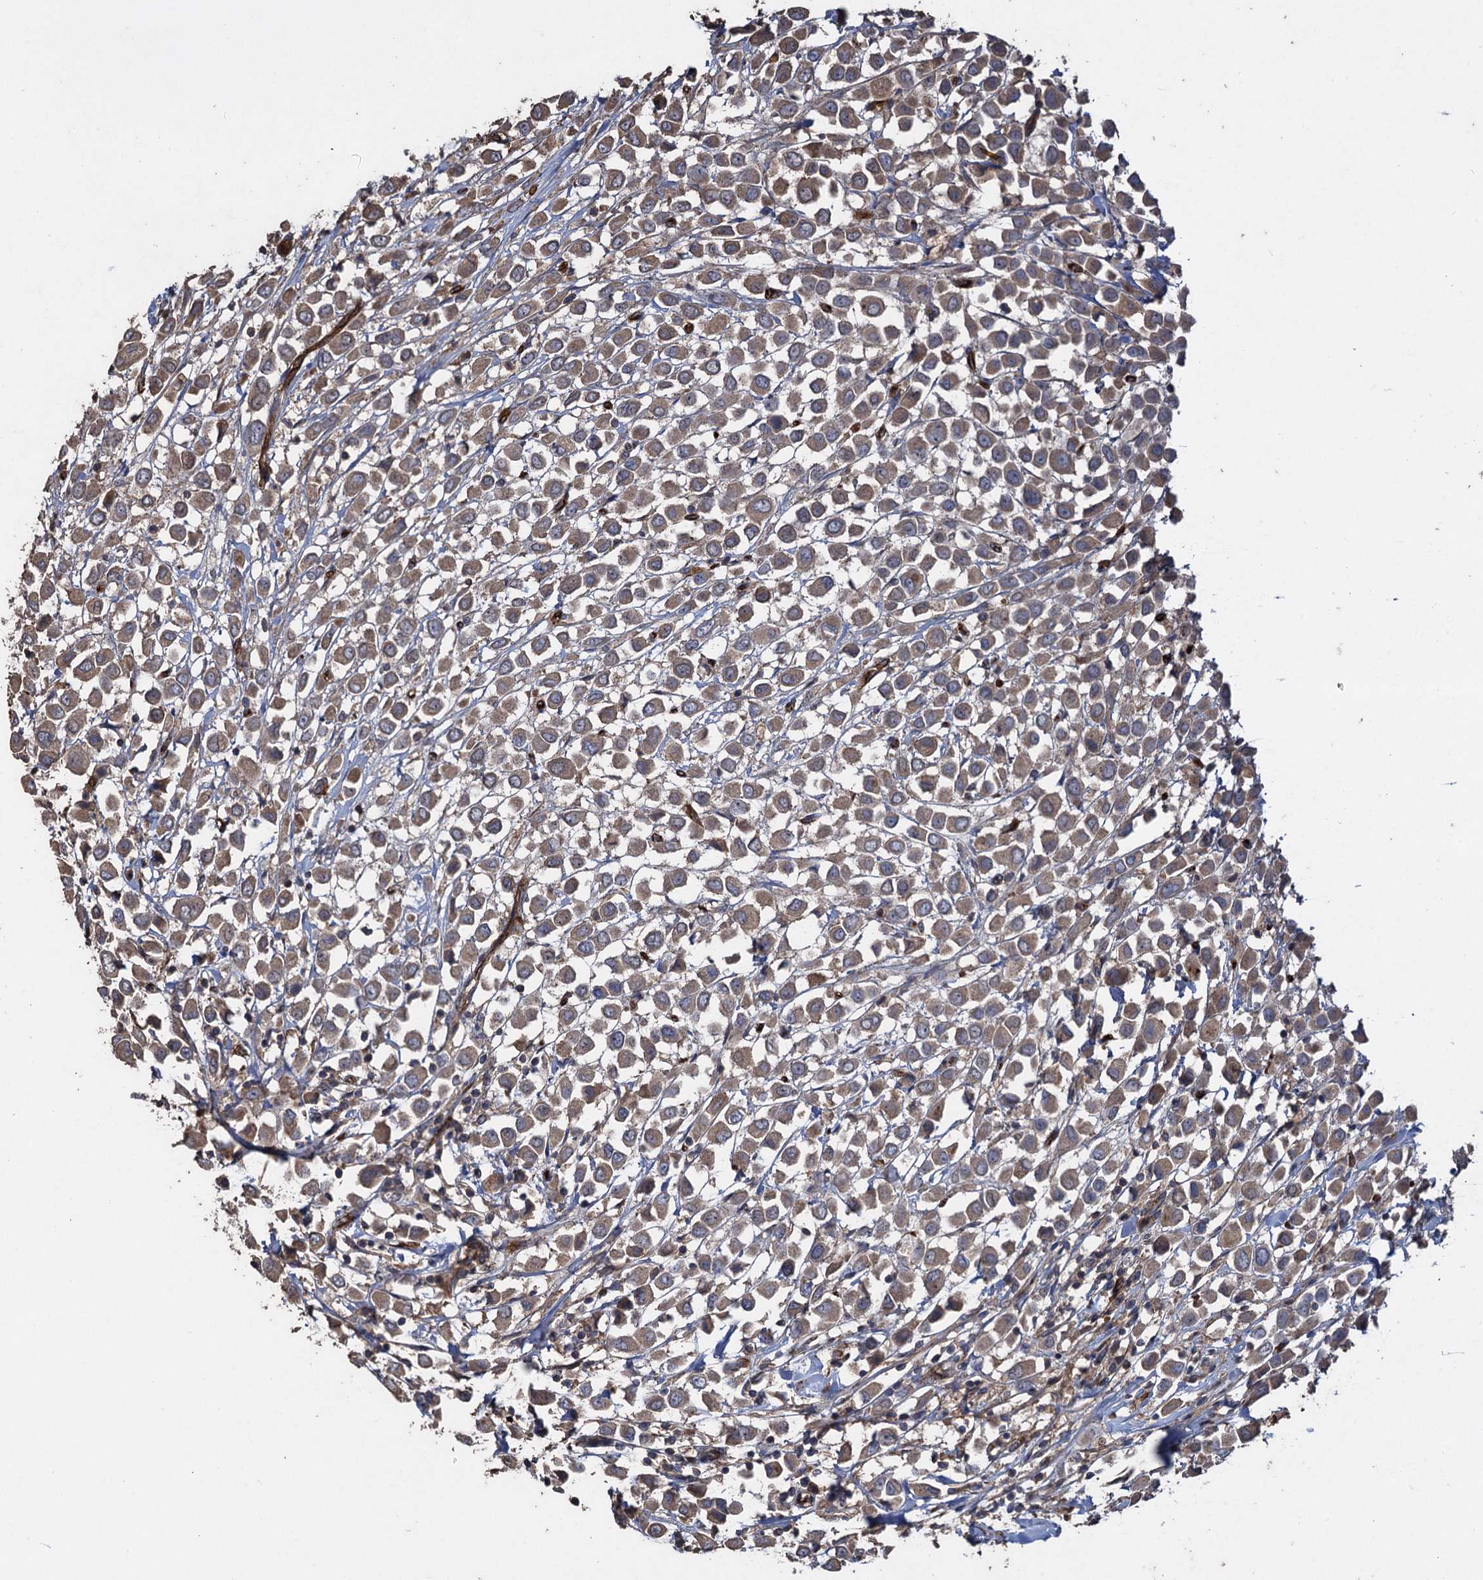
{"staining": {"intensity": "weak", "quantity": ">75%", "location": "cytoplasmic/membranous"}, "tissue": "breast cancer", "cell_type": "Tumor cells", "image_type": "cancer", "snomed": [{"axis": "morphology", "description": "Duct carcinoma"}, {"axis": "topography", "description": "Breast"}], "caption": "Protein staining shows weak cytoplasmic/membranous expression in about >75% of tumor cells in breast infiltrating ductal carcinoma.", "gene": "TXNDC11", "patient": {"sex": "female", "age": 61}}